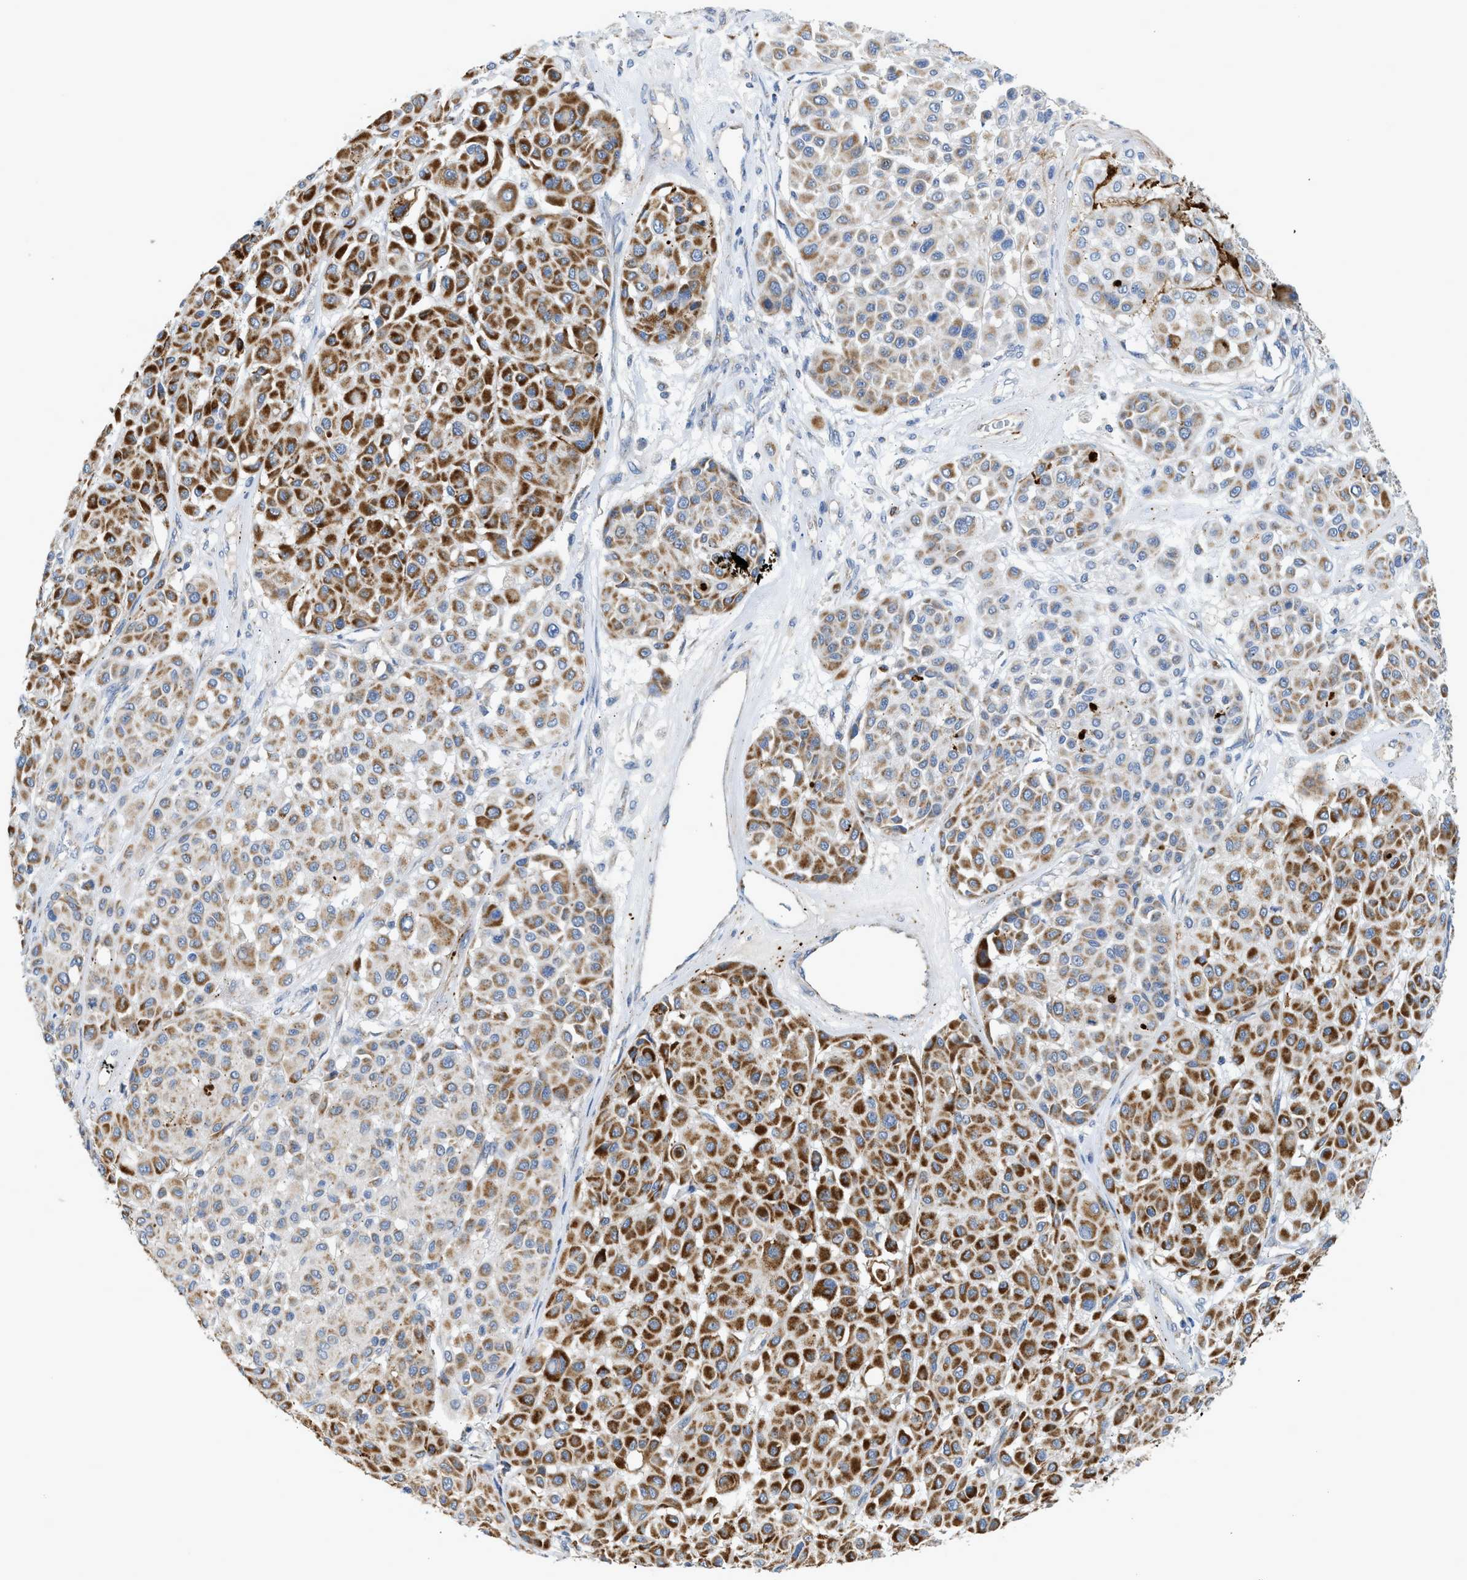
{"staining": {"intensity": "strong", "quantity": "25%-75%", "location": "cytoplasmic/membranous"}, "tissue": "melanoma", "cell_type": "Tumor cells", "image_type": "cancer", "snomed": [{"axis": "morphology", "description": "Malignant melanoma, Metastatic site"}, {"axis": "topography", "description": "Soft tissue"}], "caption": "Brown immunohistochemical staining in human malignant melanoma (metastatic site) displays strong cytoplasmic/membranous staining in about 25%-75% of tumor cells.", "gene": "GOT2", "patient": {"sex": "male", "age": 41}}